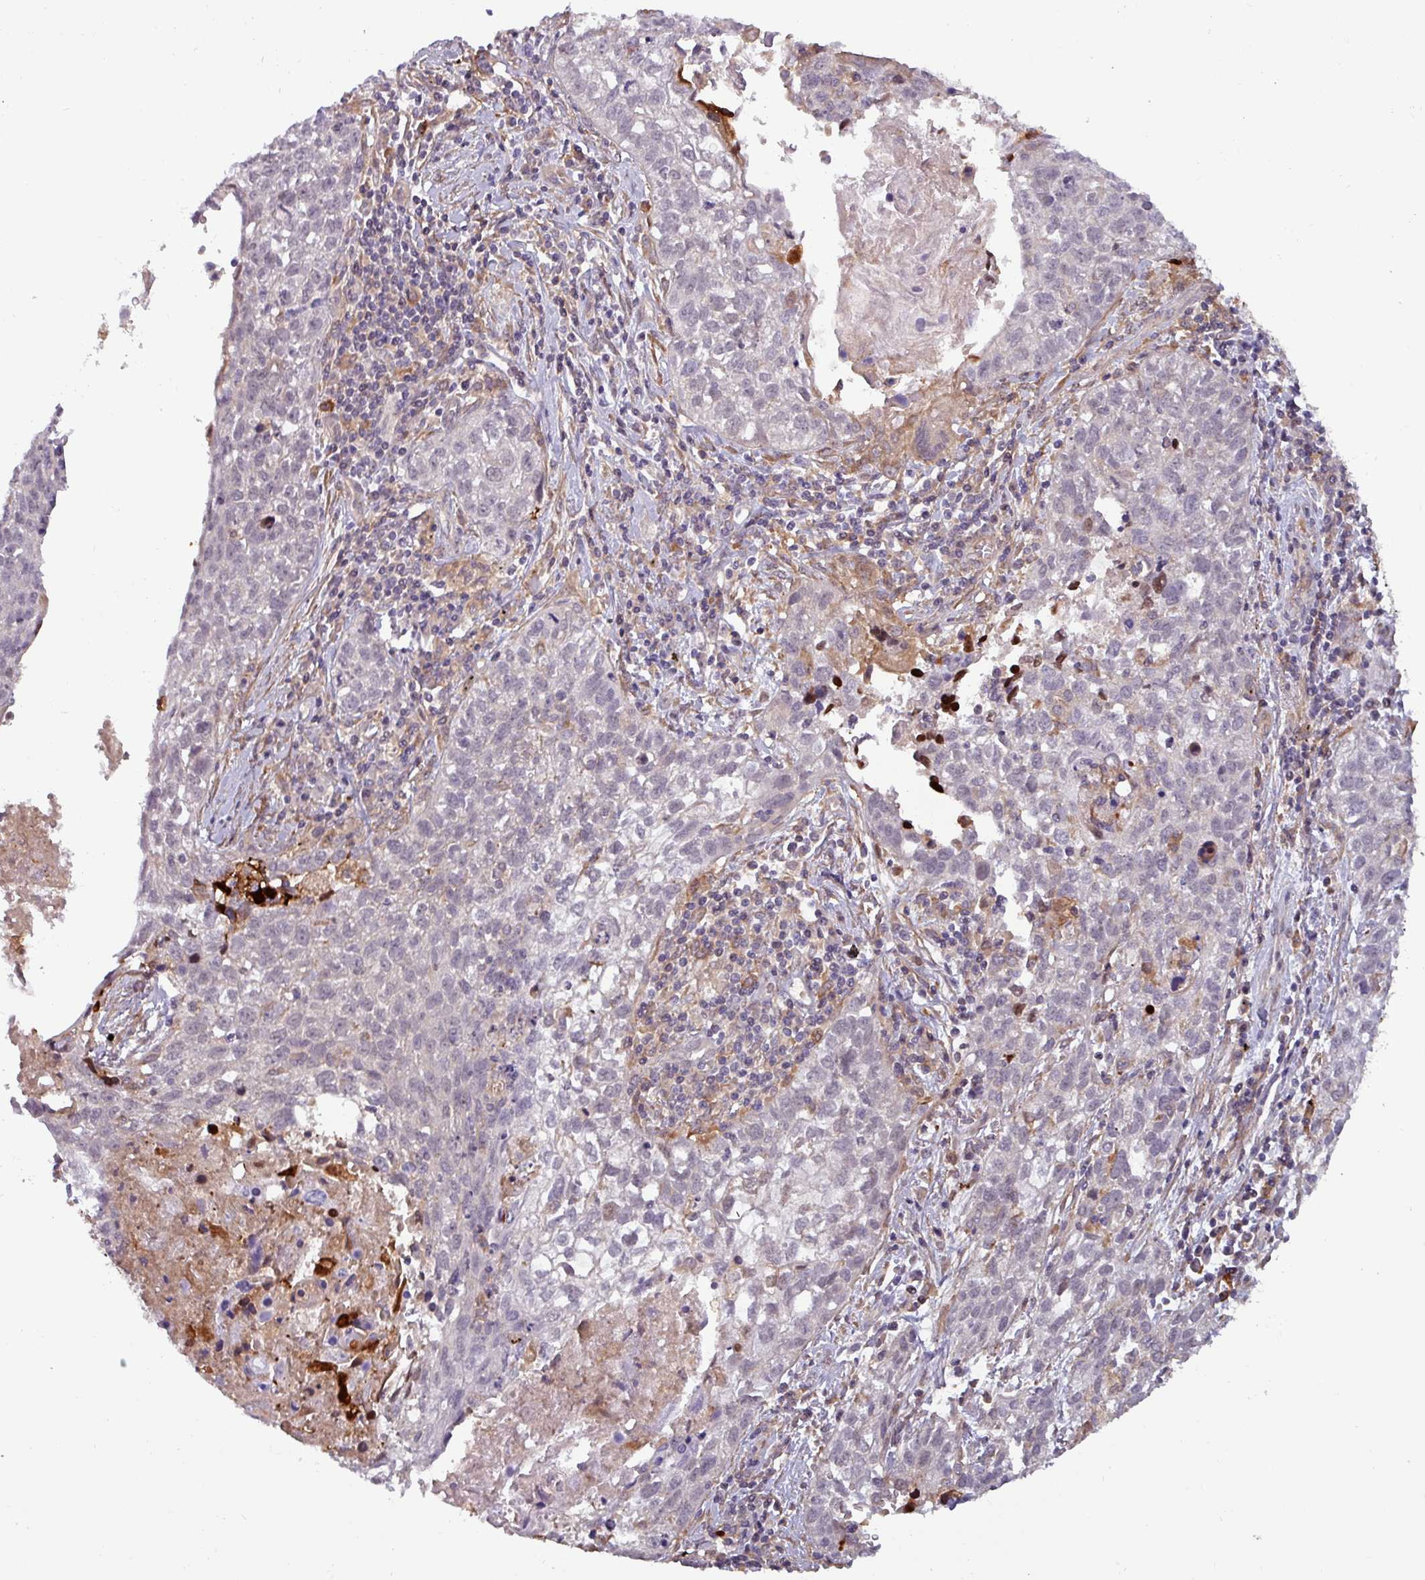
{"staining": {"intensity": "negative", "quantity": "none", "location": "none"}, "tissue": "lung cancer", "cell_type": "Tumor cells", "image_type": "cancer", "snomed": [{"axis": "morphology", "description": "Squamous cell carcinoma, NOS"}, {"axis": "topography", "description": "Lung"}], "caption": "Immunohistochemical staining of lung squamous cell carcinoma exhibits no significant expression in tumor cells. (Stains: DAB (3,3'-diaminobenzidine) immunohistochemistry (IHC) with hematoxylin counter stain, Microscopy: brightfield microscopy at high magnification).", "gene": "PCED1A", "patient": {"sex": "male", "age": 74}}